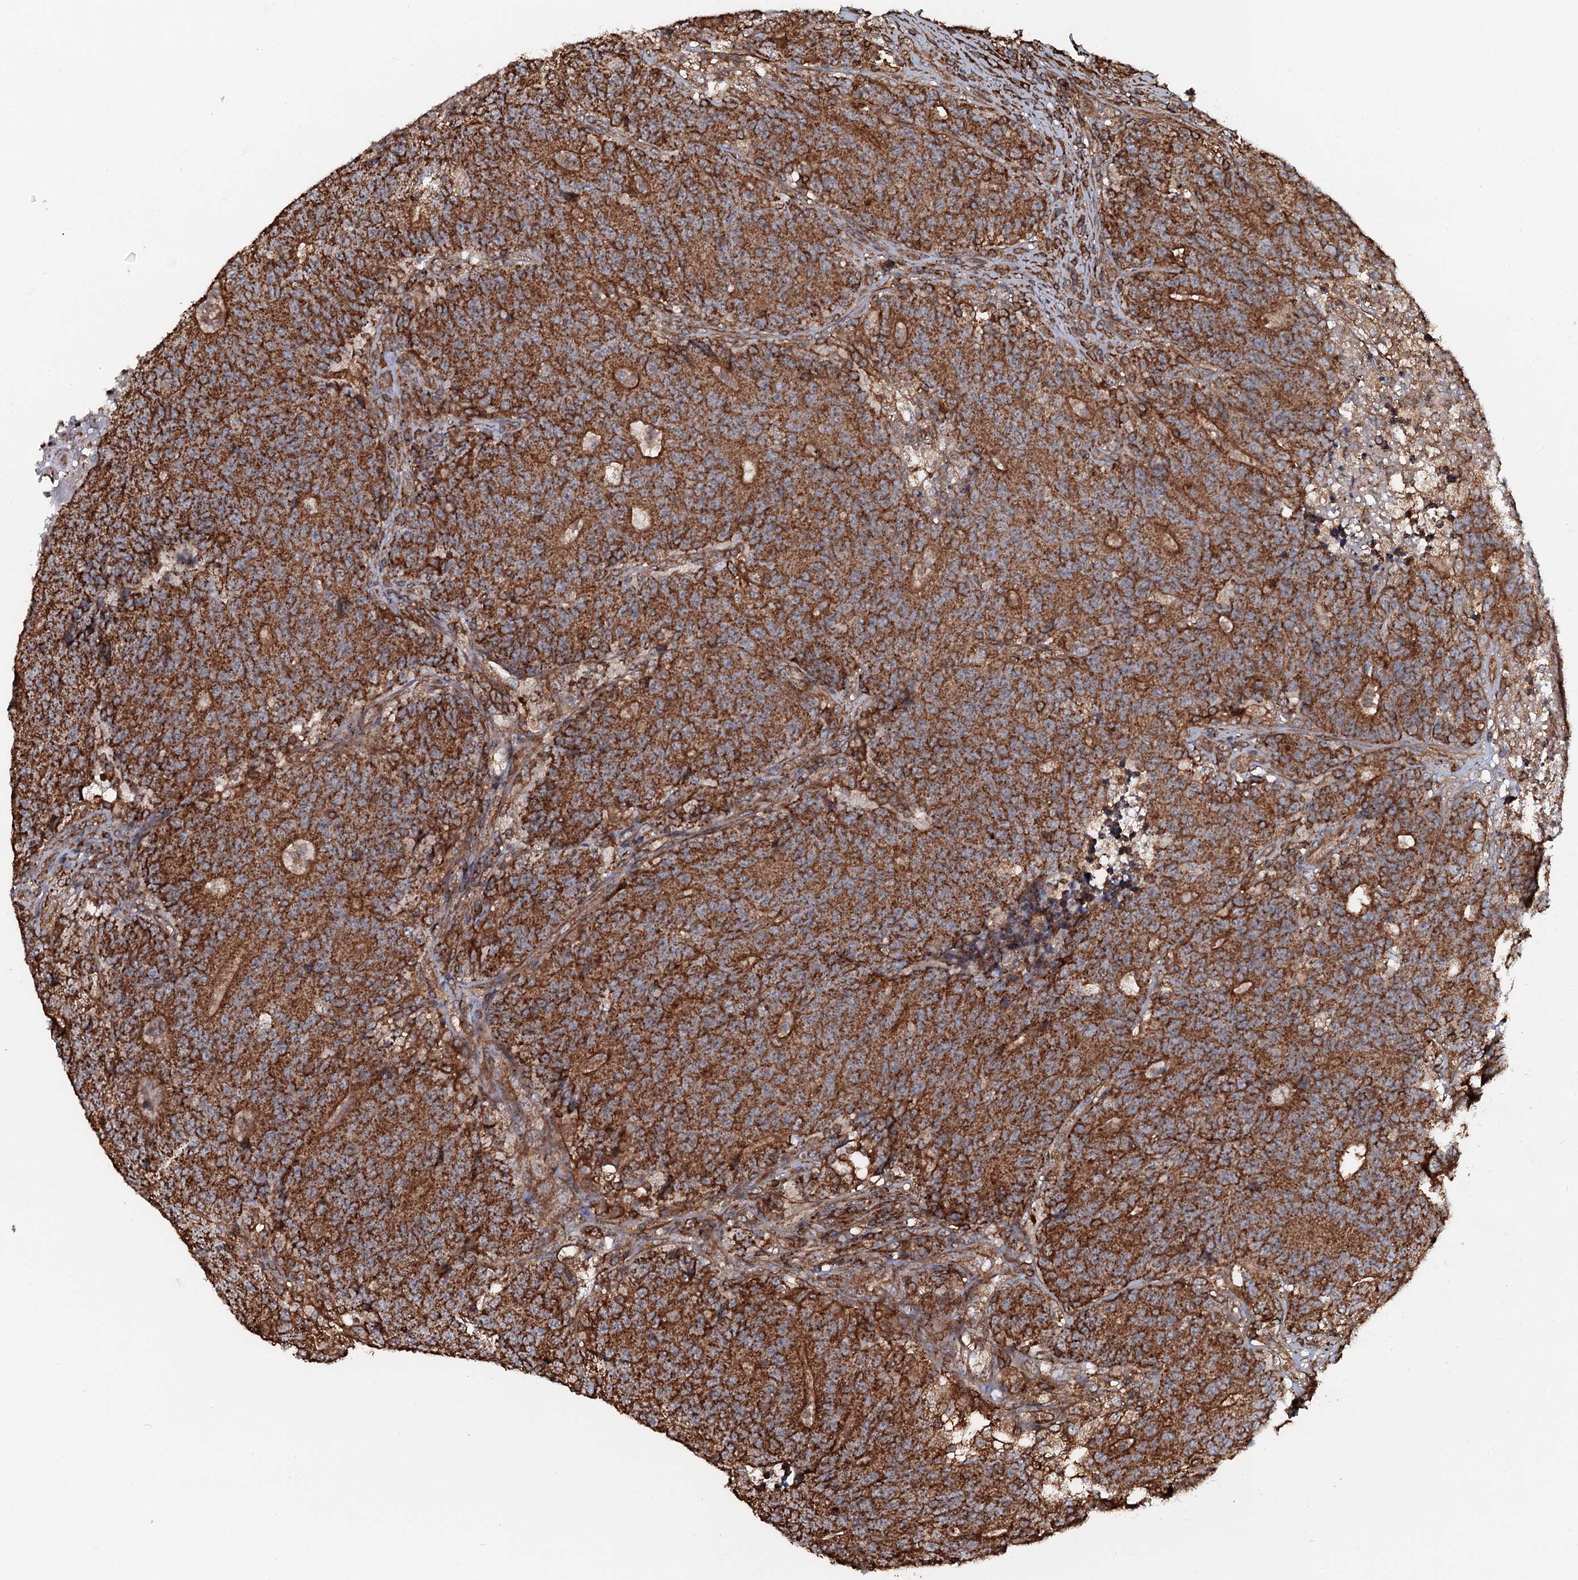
{"staining": {"intensity": "strong", "quantity": ">75%", "location": "cytoplasmic/membranous"}, "tissue": "colorectal cancer", "cell_type": "Tumor cells", "image_type": "cancer", "snomed": [{"axis": "morphology", "description": "Adenocarcinoma, NOS"}, {"axis": "topography", "description": "Colon"}], "caption": "Protein staining shows strong cytoplasmic/membranous positivity in about >75% of tumor cells in adenocarcinoma (colorectal).", "gene": "VWA8", "patient": {"sex": "female", "age": 75}}